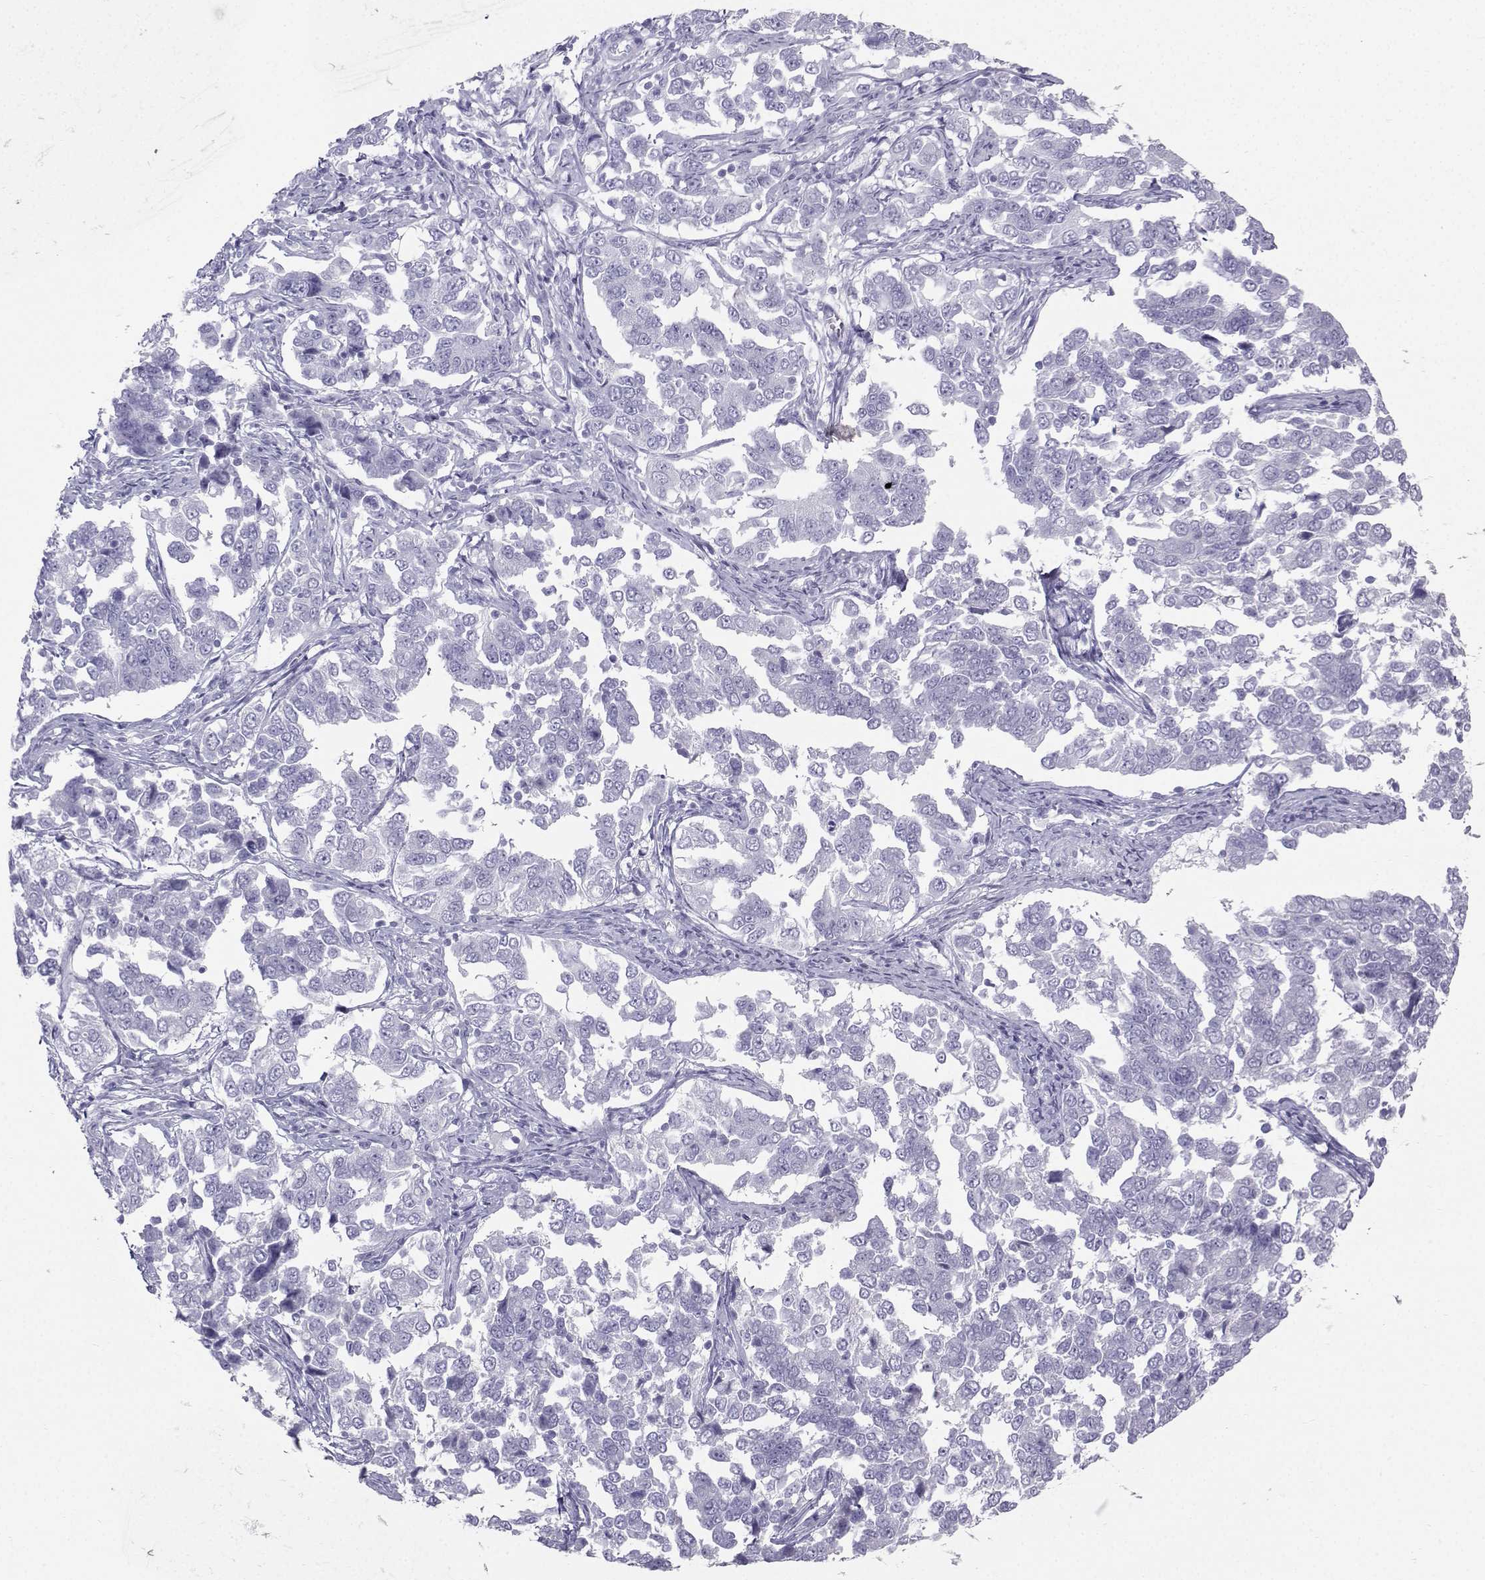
{"staining": {"intensity": "negative", "quantity": "none", "location": "none"}, "tissue": "endometrial cancer", "cell_type": "Tumor cells", "image_type": "cancer", "snomed": [{"axis": "morphology", "description": "Adenocarcinoma, NOS"}, {"axis": "topography", "description": "Endometrium"}], "caption": "Immunohistochemistry (IHC) micrograph of adenocarcinoma (endometrial) stained for a protein (brown), which shows no staining in tumor cells. The staining was performed using DAB to visualize the protein expression in brown, while the nuclei were stained in blue with hematoxylin (Magnification: 20x).", "gene": "IQCD", "patient": {"sex": "female", "age": 43}}